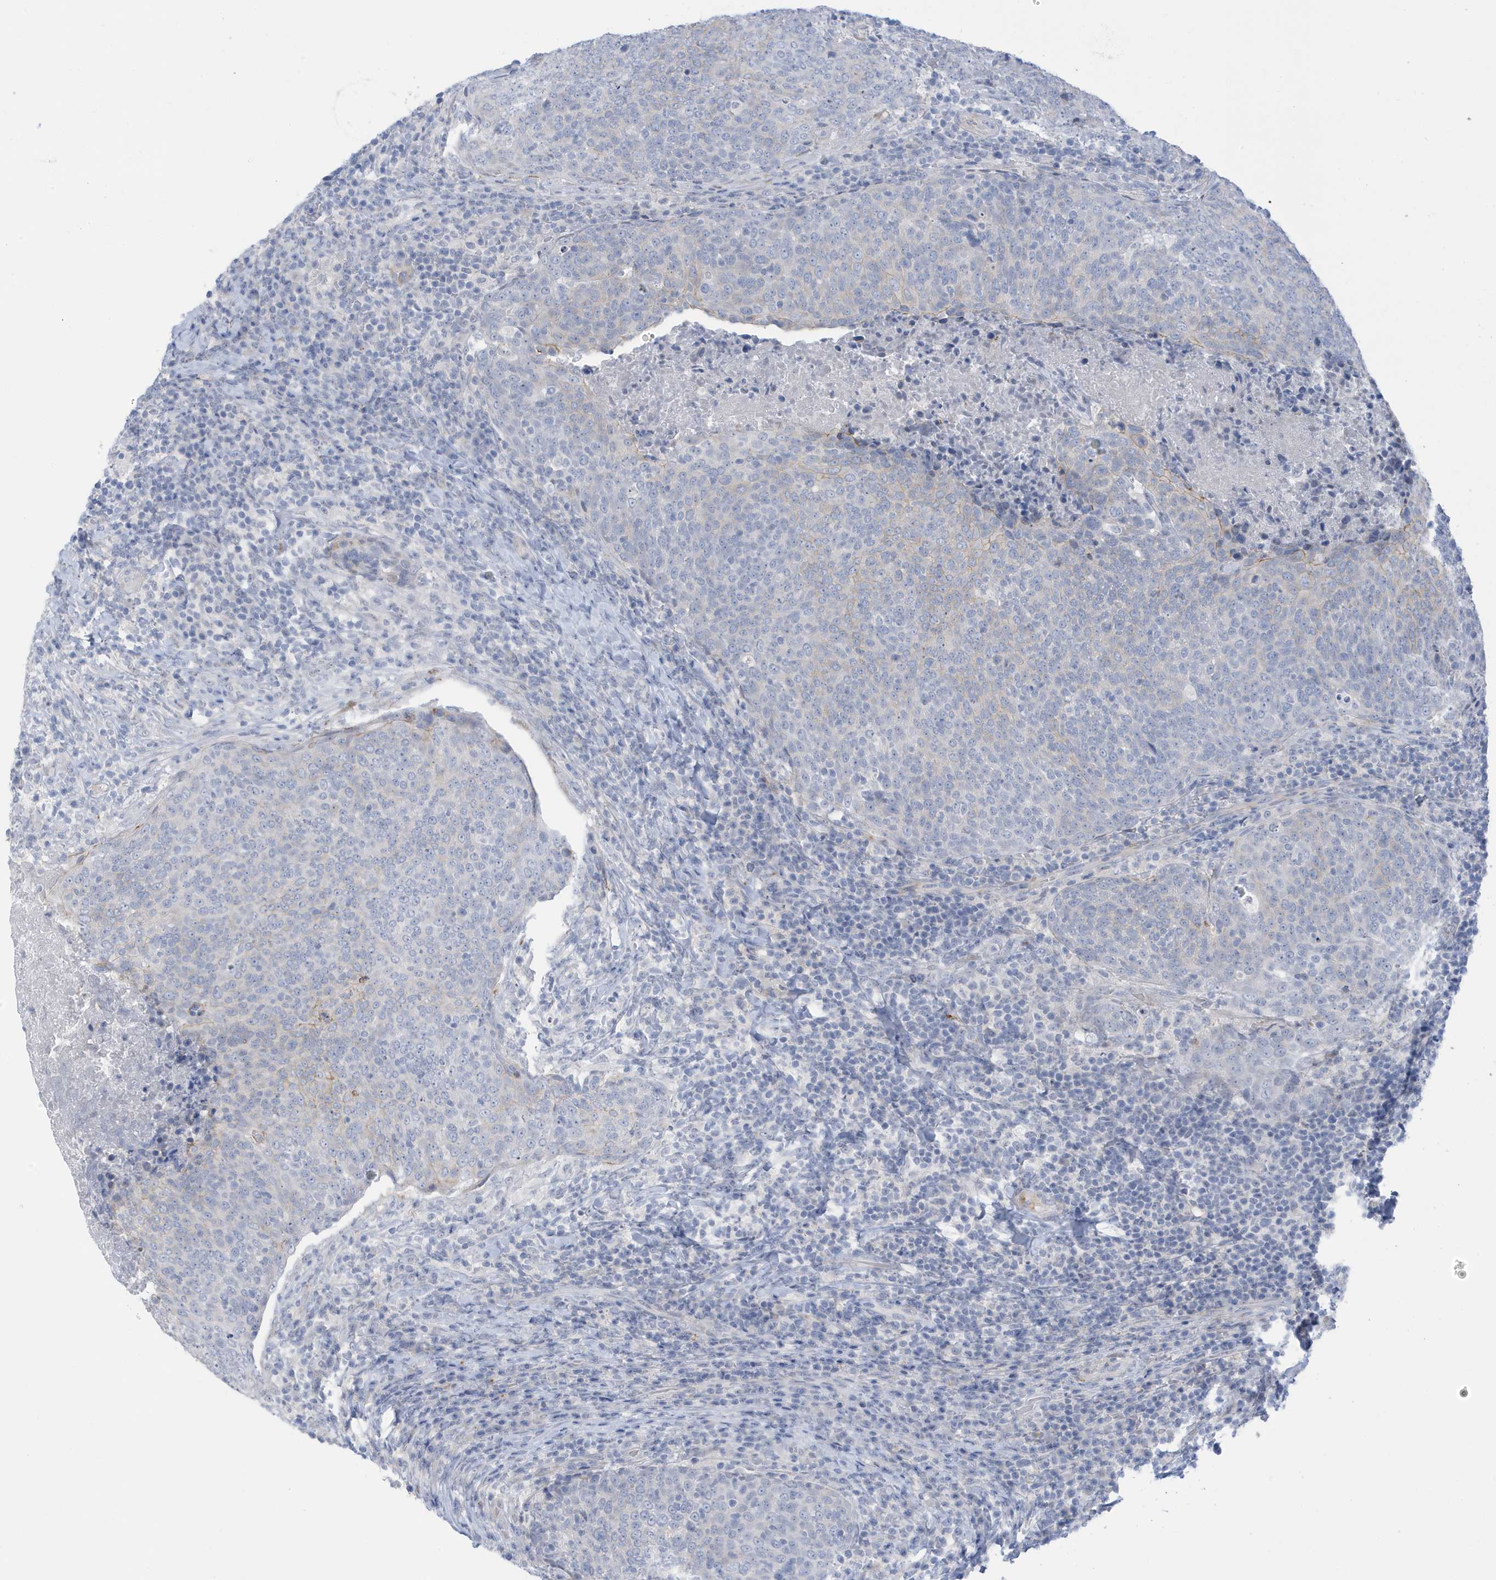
{"staining": {"intensity": "negative", "quantity": "none", "location": "none"}, "tissue": "head and neck cancer", "cell_type": "Tumor cells", "image_type": "cancer", "snomed": [{"axis": "morphology", "description": "Squamous cell carcinoma, NOS"}, {"axis": "morphology", "description": "Squamous cell carcinoma, metastatic, NOS"}, {"axis": "topography", "description": "Lymph node"}, {"axis": "topography", "description": "Head-Neck"}], "caption": "An immunohistochemistry histopathology image of head and neck cancer is shown. There is no staining in tumor cells of head and neck cancer.", "gene": "PERM1", "patient": {"sex": "male", "age": 62}}